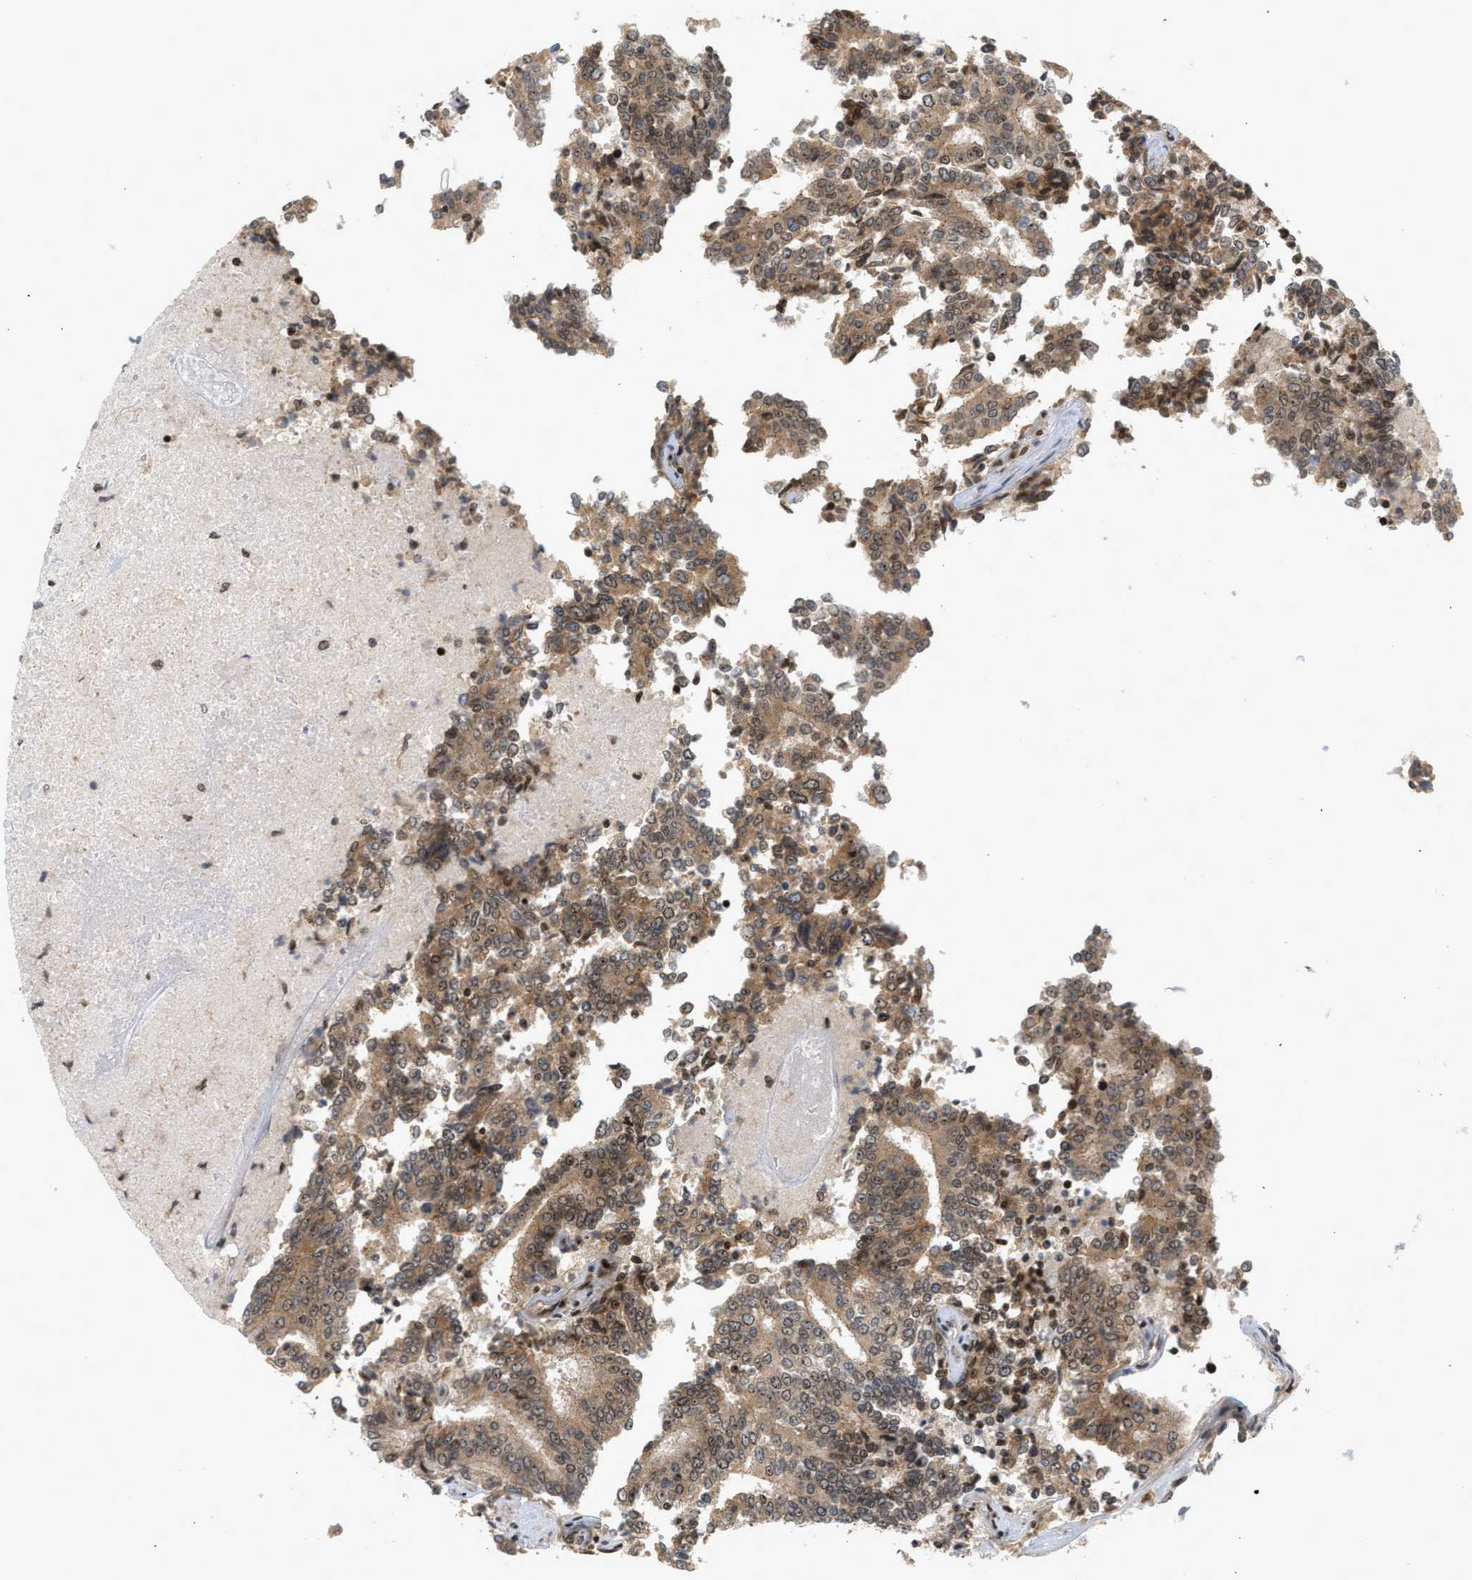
{"staining": {"intensity": "moderate", "quantity": ">75%", "location": "cytoplasmic/membranous,nuclear"}, "tissue": "prostate cancer", "cell_type": "Tumor cells", "image_type": "cancer", "snomed": [{"axis": "morphology", "description": "Normal tissue, NOS"}, {"axis": "morphology", "description": "Adenocarcinoma, High grade"}, {"axis": "topography", "description": "Prostate"}, {"axis": "topography", "description": "Seminal veicle"}], "caption": "Adenocarcinoma (high-grade) (prostate) tissue reveals moderate cytoplasmic/membranous and nuclear staining in about >75% of tumor cells Using DAB (brown) and hematoxylin (blue) stains, captured at high magnification using brightfield microscopy.", "gene": "ZNF22", "patient": {"sex": "male", "age": 55}}